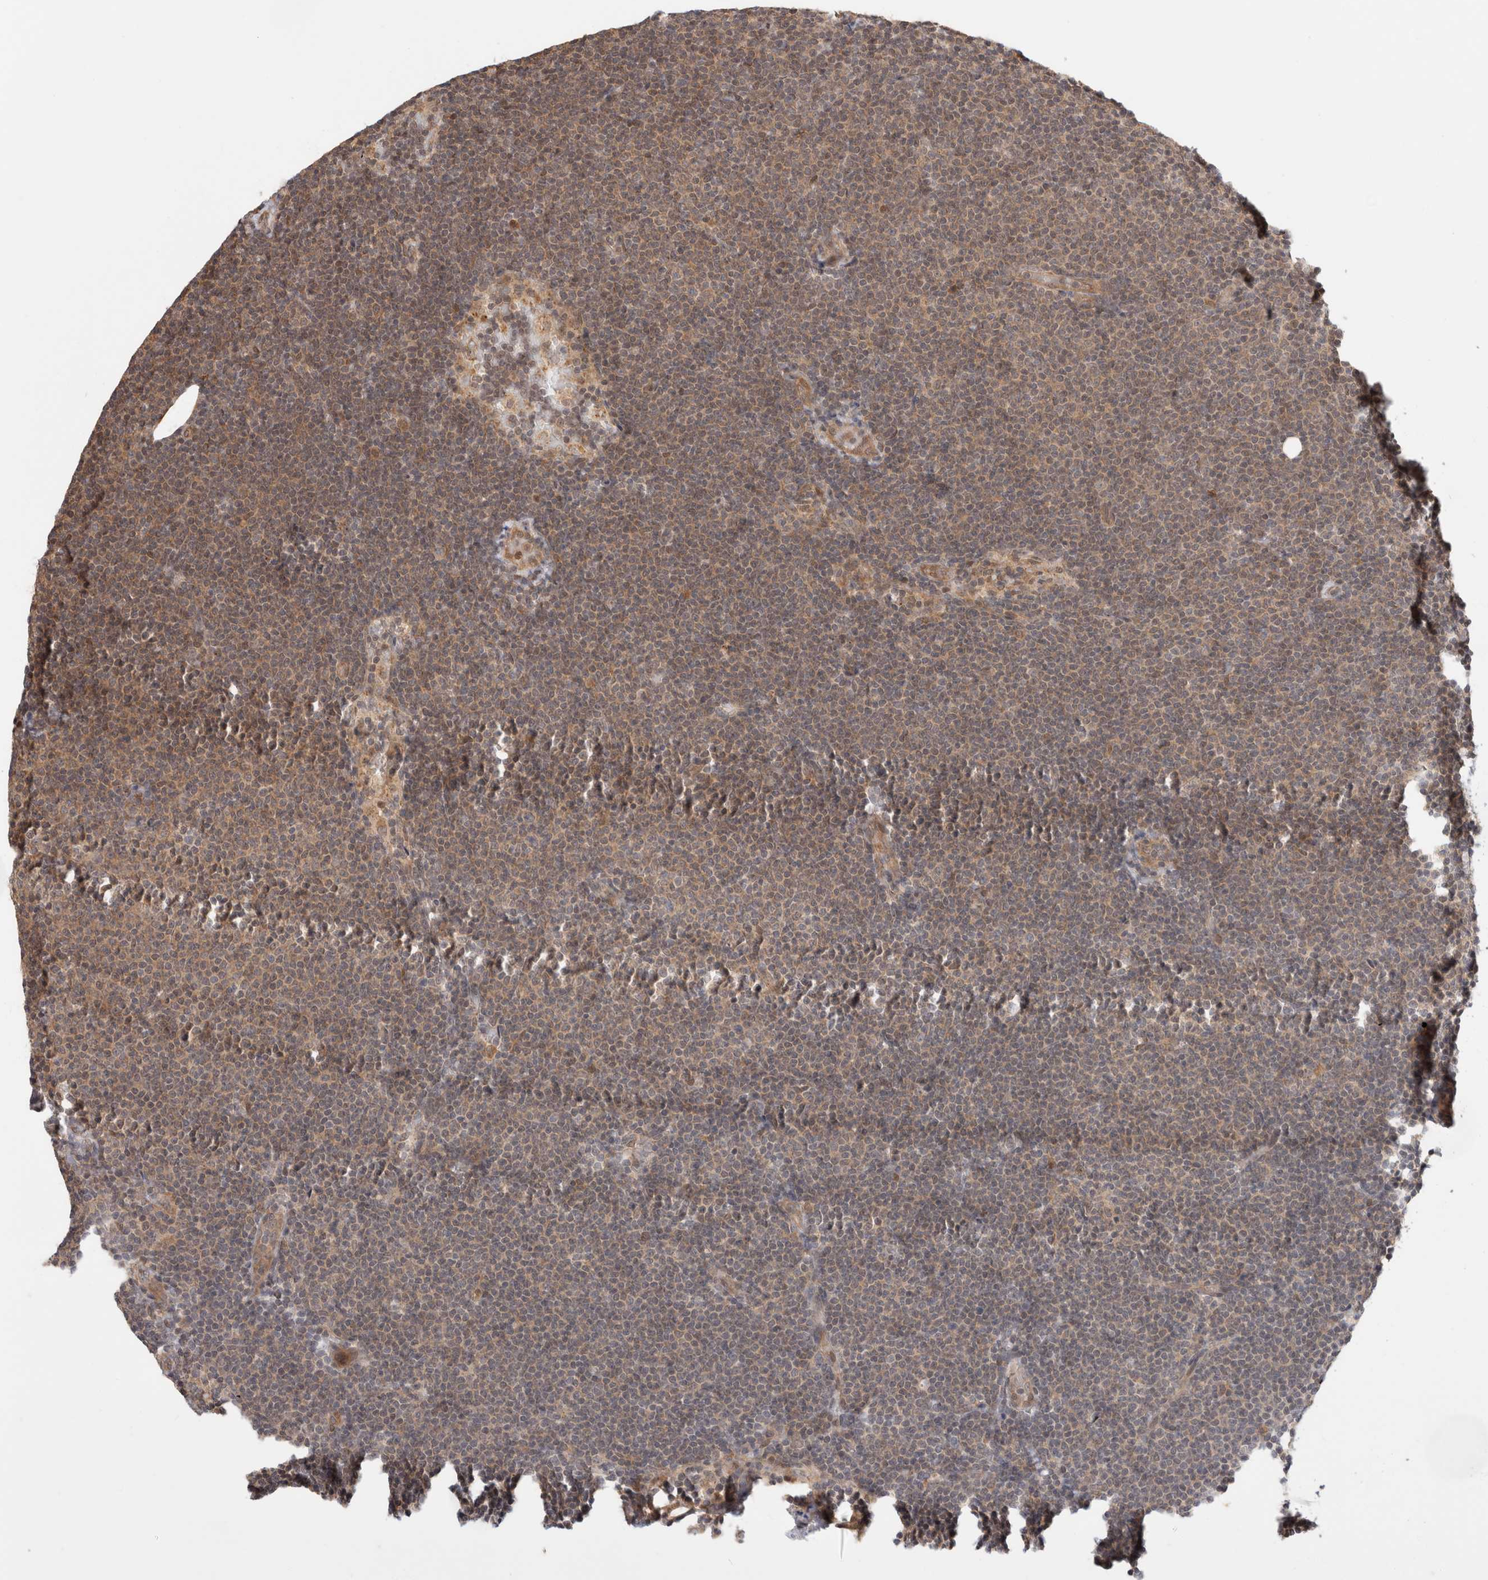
{"staining": {"intensity": "weak", "quantity": "25%-75%", "location": "cytoplasmic/membranous"}, "tissue": "lymphoma", "cell_type": "Tumor cells", "image_type": "cancer", "snomed": [{"axis": "morphology", "description": "Malignant lymphoma, non-Hodgkin's type, Low grade"}, {"axis": "topography", "description": "Lymph node"}], "caption": "Protein positivity by IHC reveals weak cytoplasmic/membranous staining in about 25%-75% of tumor cells in lymphoma.", "gene": "OTUD6B", "patient": {"sex": "female", "age": 53}}